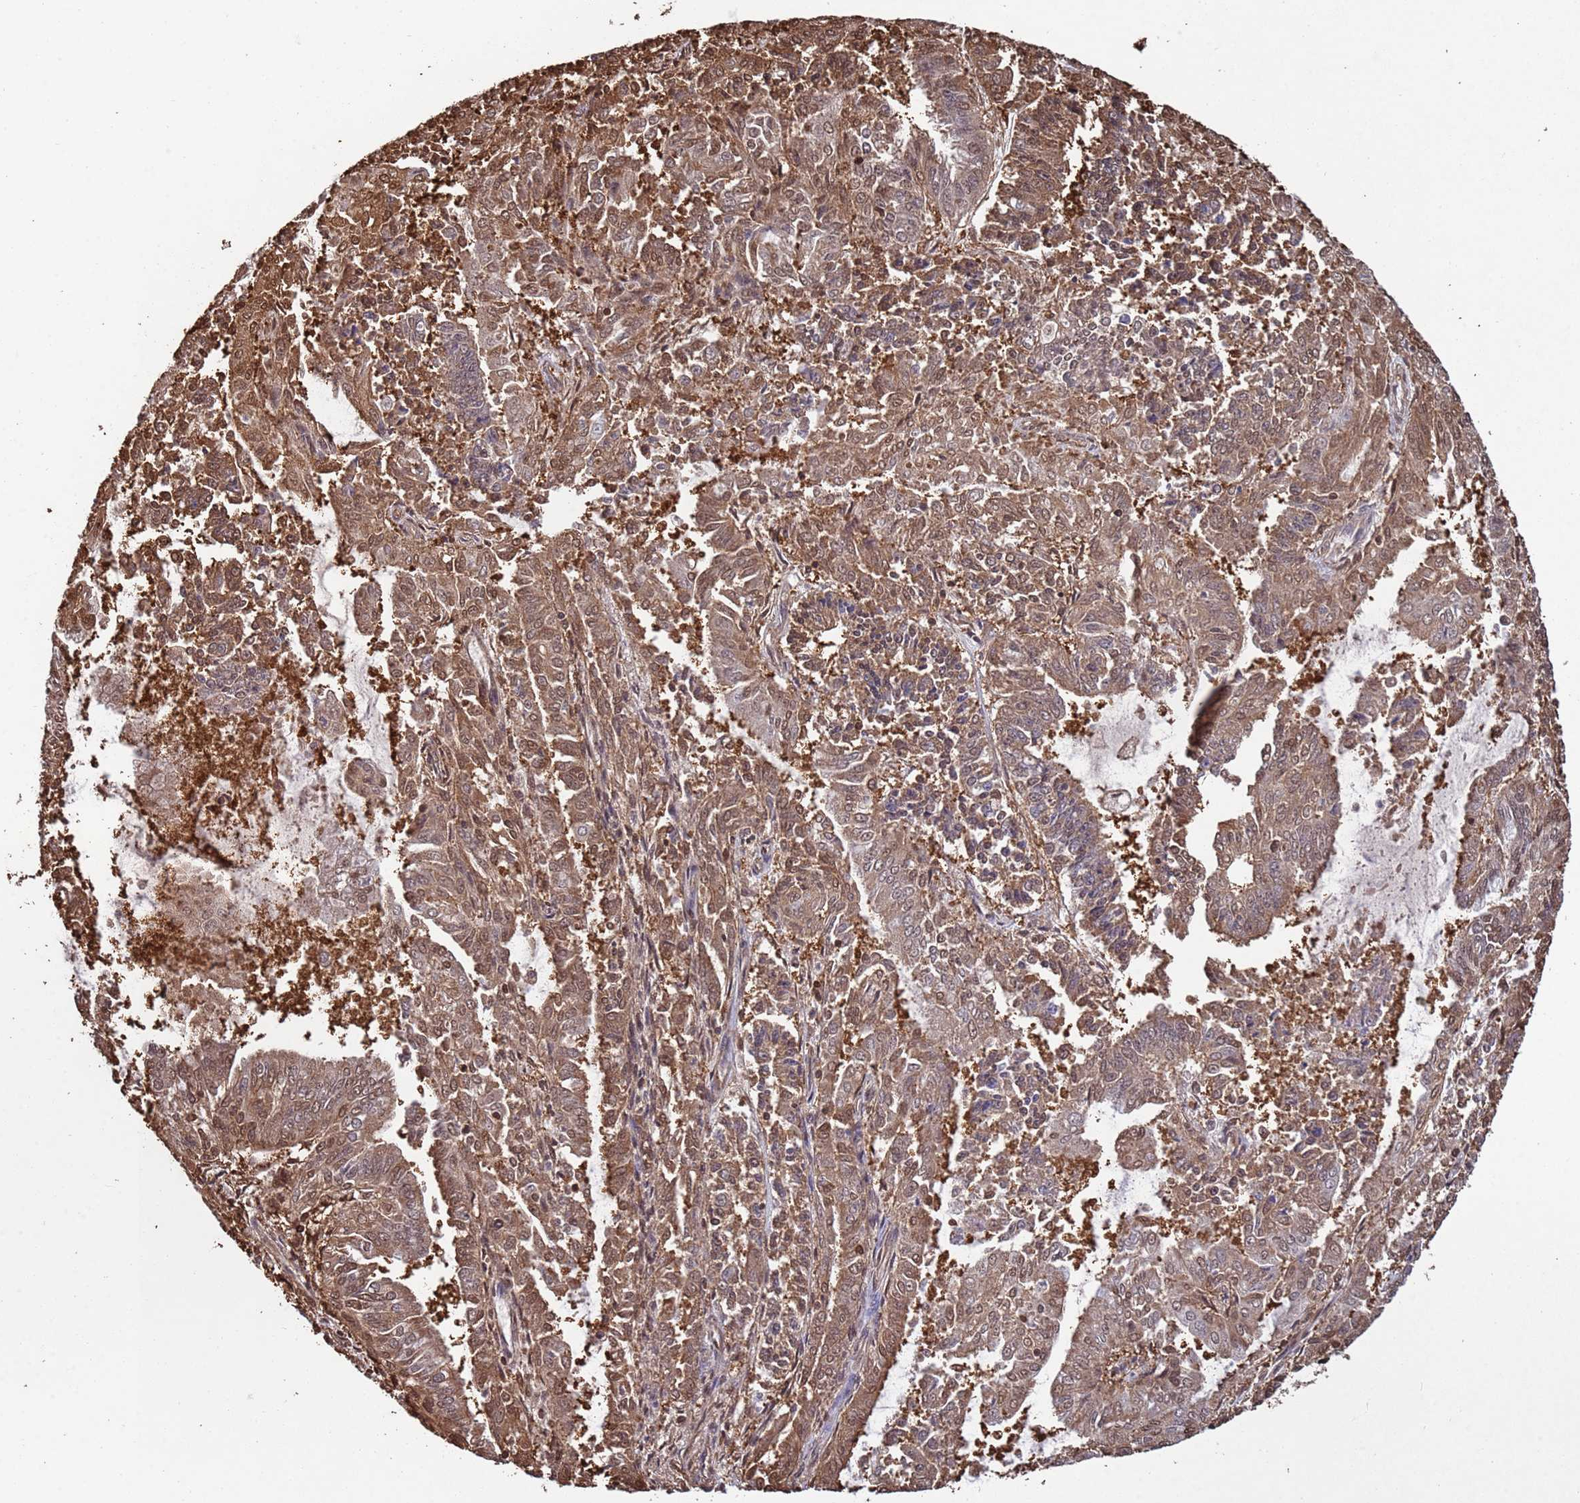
{"staining": {"intensity": "moderate", "quantity": ">75%", "location": "cytoplasmic/membranous,nuclear"}, "tissue": "endometrial cancer", "cell_type": "Tumor cells", "image_type": "cancer", "snomed": [{"axis": "morphology", "description": "Adenocarcinoma, NOS"}, {"axis": "topography", "description": "Endometrium"}], "caption": "Endometrial adenocarcinoma stained with DAB immunohistochemistry (IHC) reveals medium levels of moderate cytoplasmic/membranous and nuclear staining in about >75% of tumor cells. The staining was performed using DAB (3,3'-diaminobenzidine) to visualize the protein expression in brown, while the nuclei were stained in blue with hematoxylin (Magnification: 20x).", "gene": "SUMO4", "patient": {"sex": "female", "age": 73}}